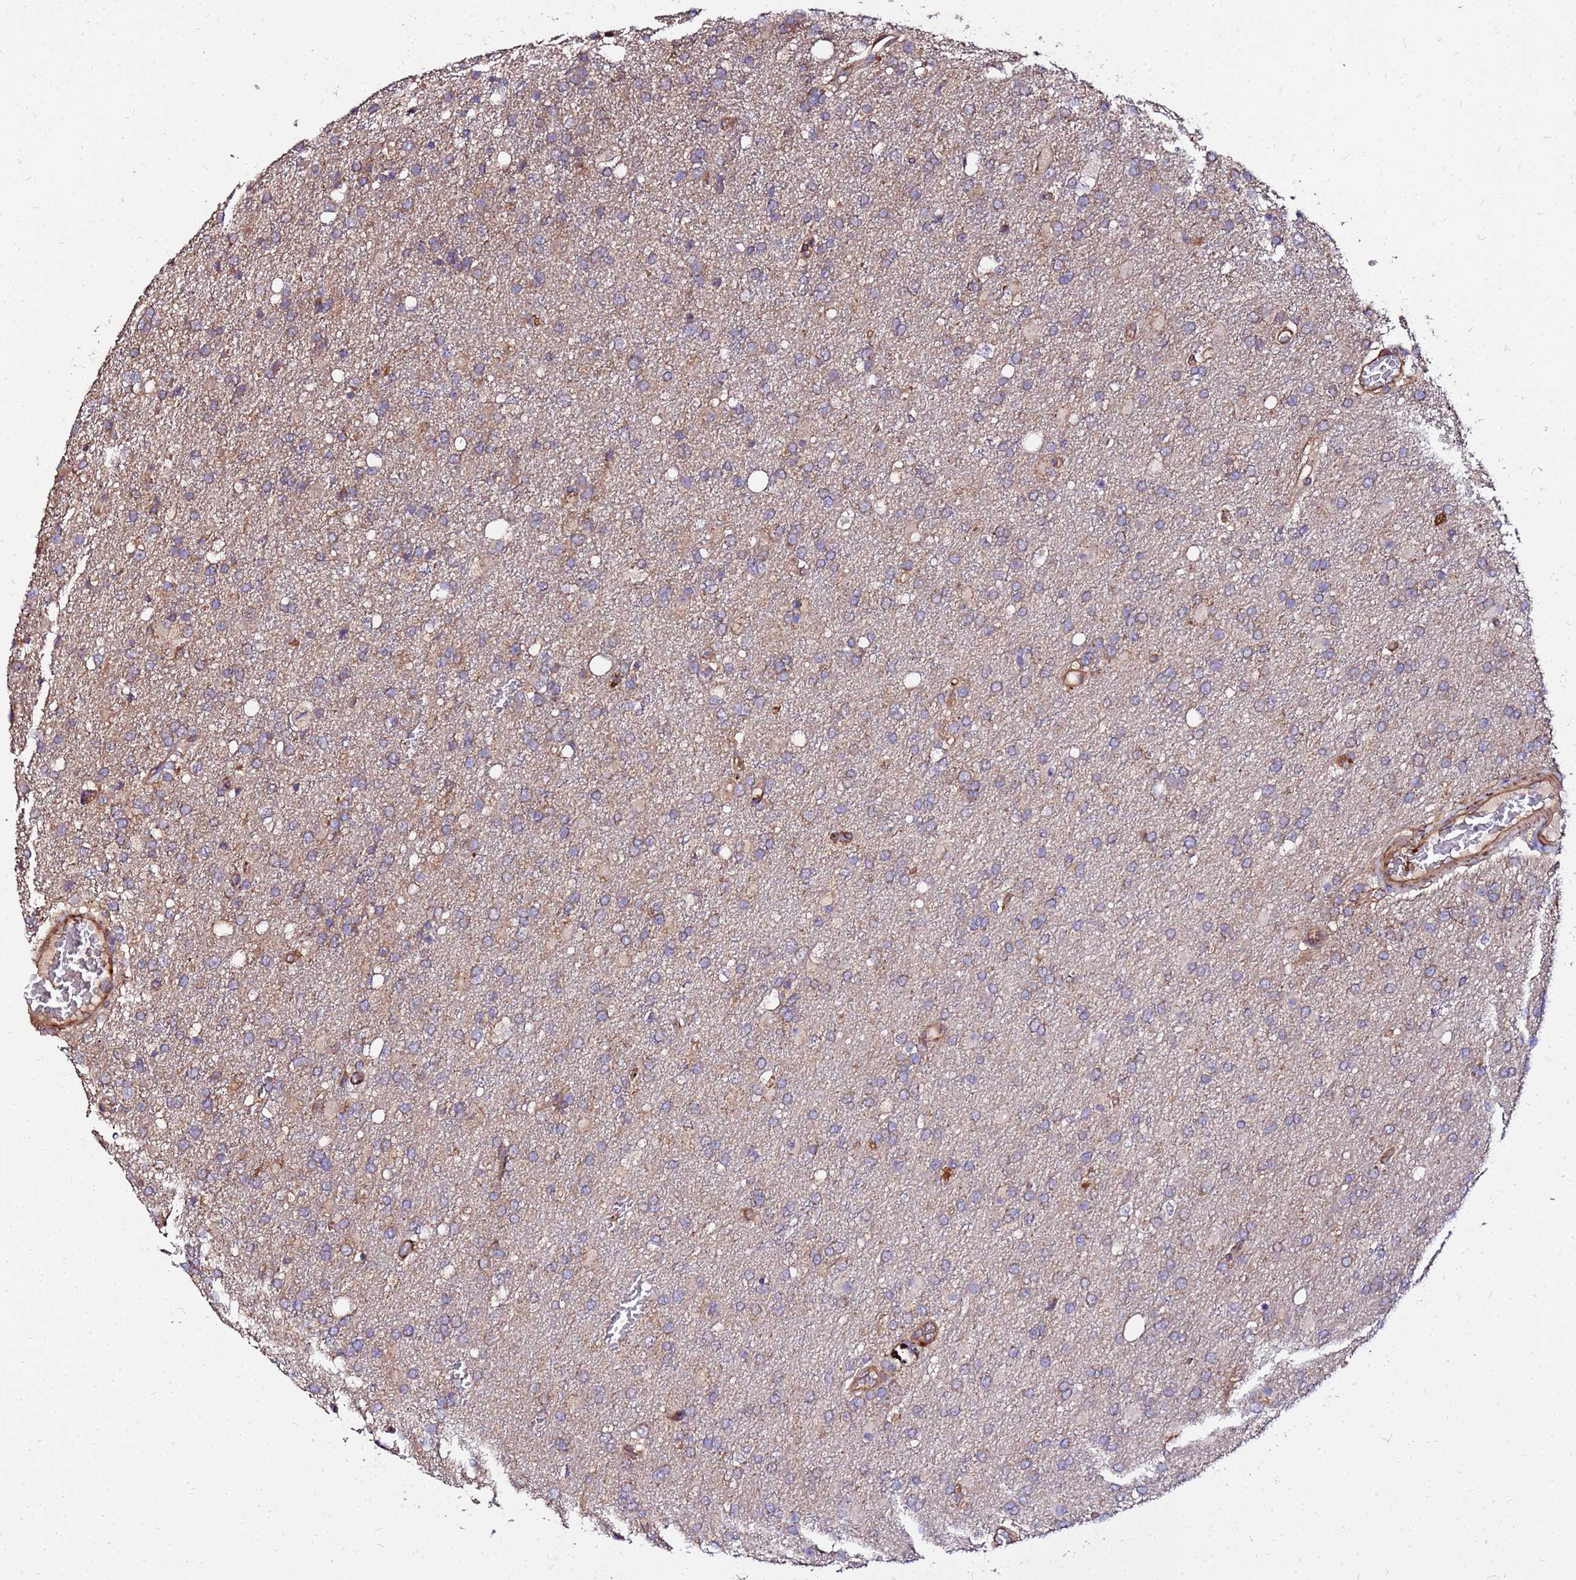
{"staining": {"intensity": "weak", "quantity": "25%-75%", "location": "cytoplasmic/membranous"}, "tissue": "glioma", "cell_type": "Tumor cells", "image_type": "cancer", "snomed": [{"axis": "morphology", "description": "Glioma, malignant, High grade"}, {"axis": "topography", "description": "Brain"}], "caption": "The photomicrograph exhibits a brown stain indicating the presence of a protein in the cytoplasmic/membranous of tumor cells in glioma.", "gene": "WWC2", "patient": {"sex": "female", "age": 74}}